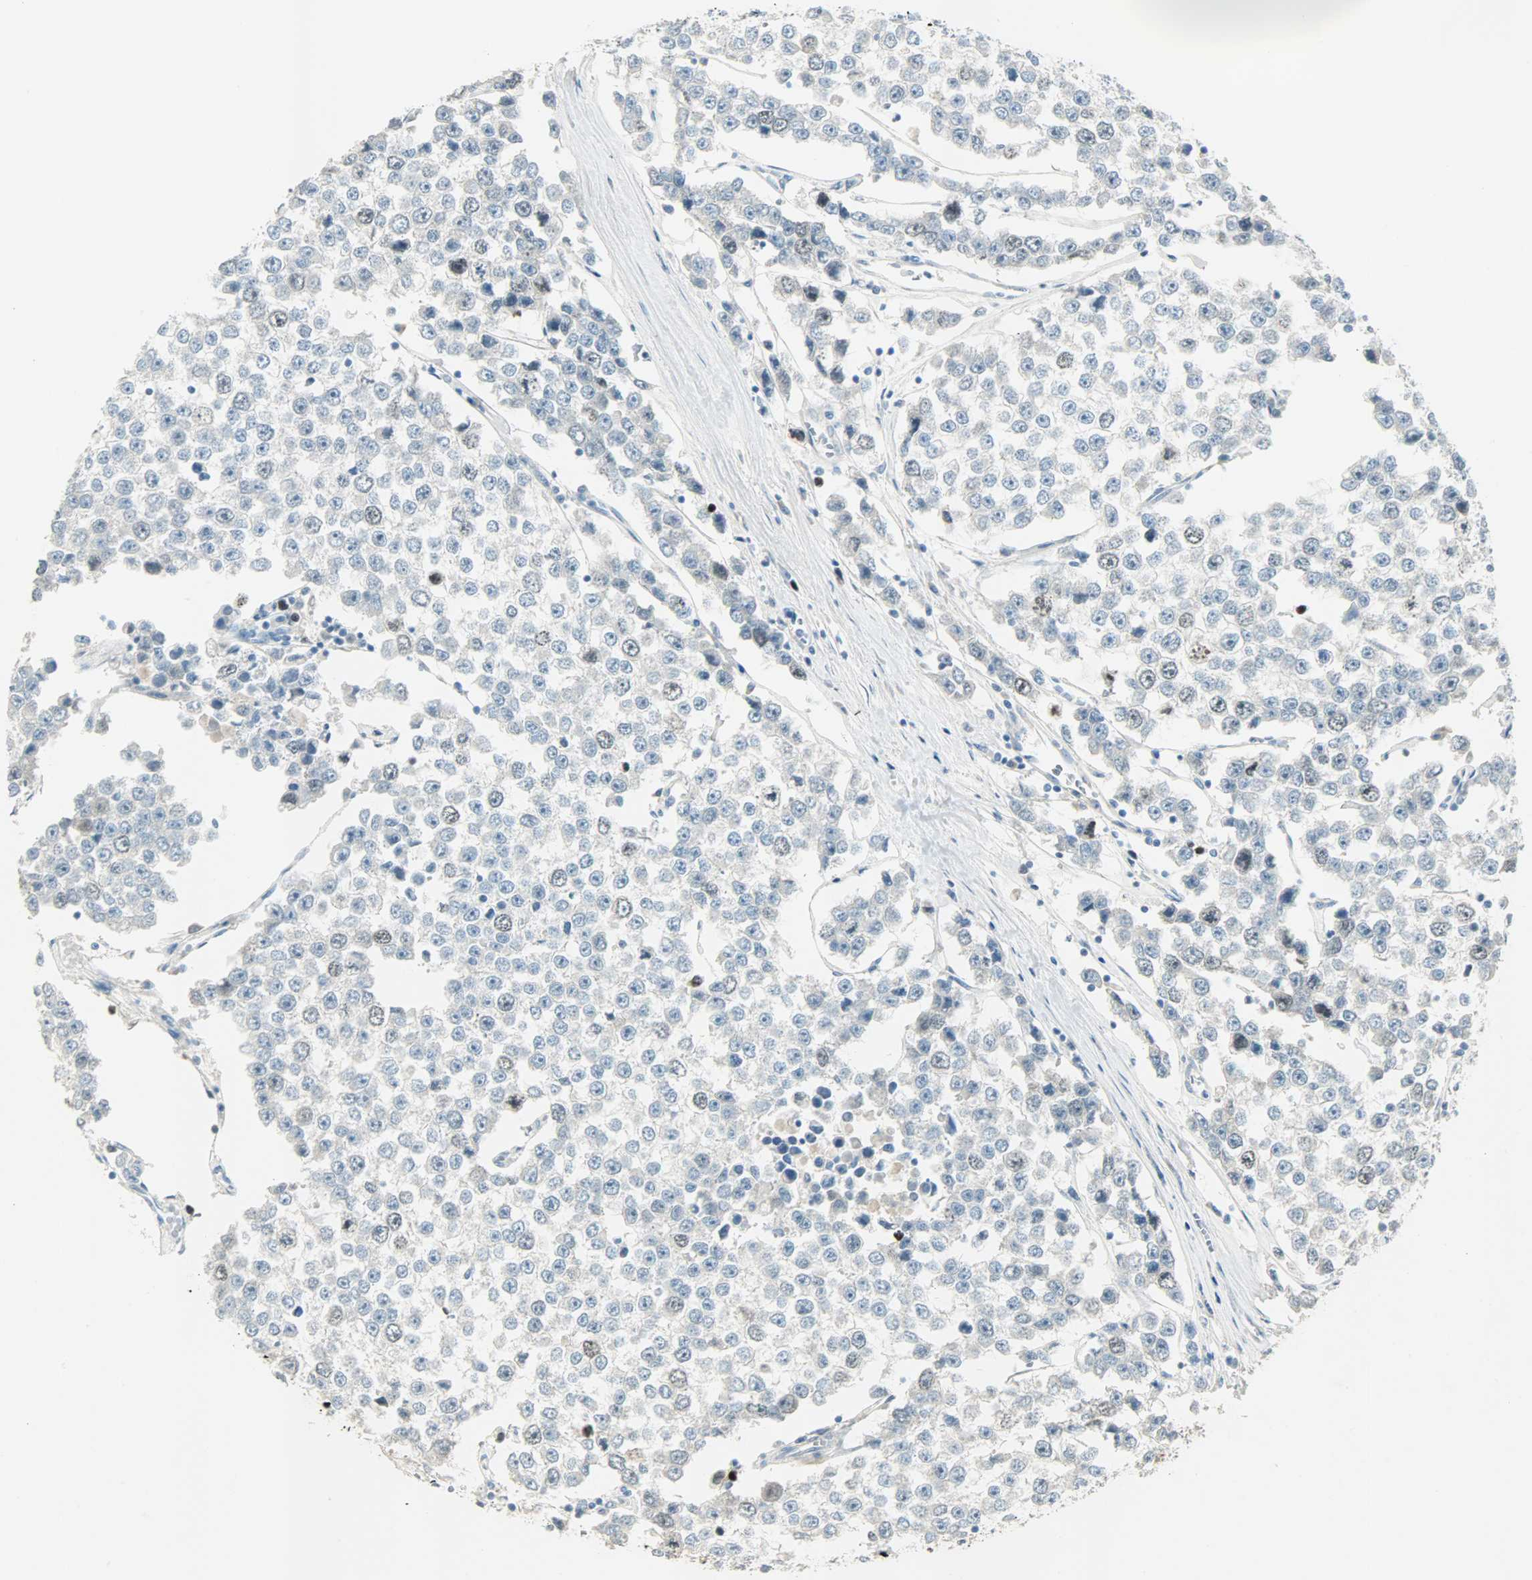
{"staining": {"intensity": "moderate", "quantity": "<25%", "location": "nuclear"}, "tissue": "testis cancer", "cell_type": "Tumor cells", "image_type": "cancer", "snomed": [{"axis": "morphology", "description": "Seminoma, NOS"}, {"axis": "morphology", "description": "Carcinoma, Embryonal, NOS"}, {"axis": "topography", "description": "Testis"}], "caption": "Immunohistochemistry of human seminoma (testis) demonstrates low levels of moderate nuclear staining in about <25% of tumor cells.", "gene": "TPX2", "patient": {"sex": "male", "age": 52}}